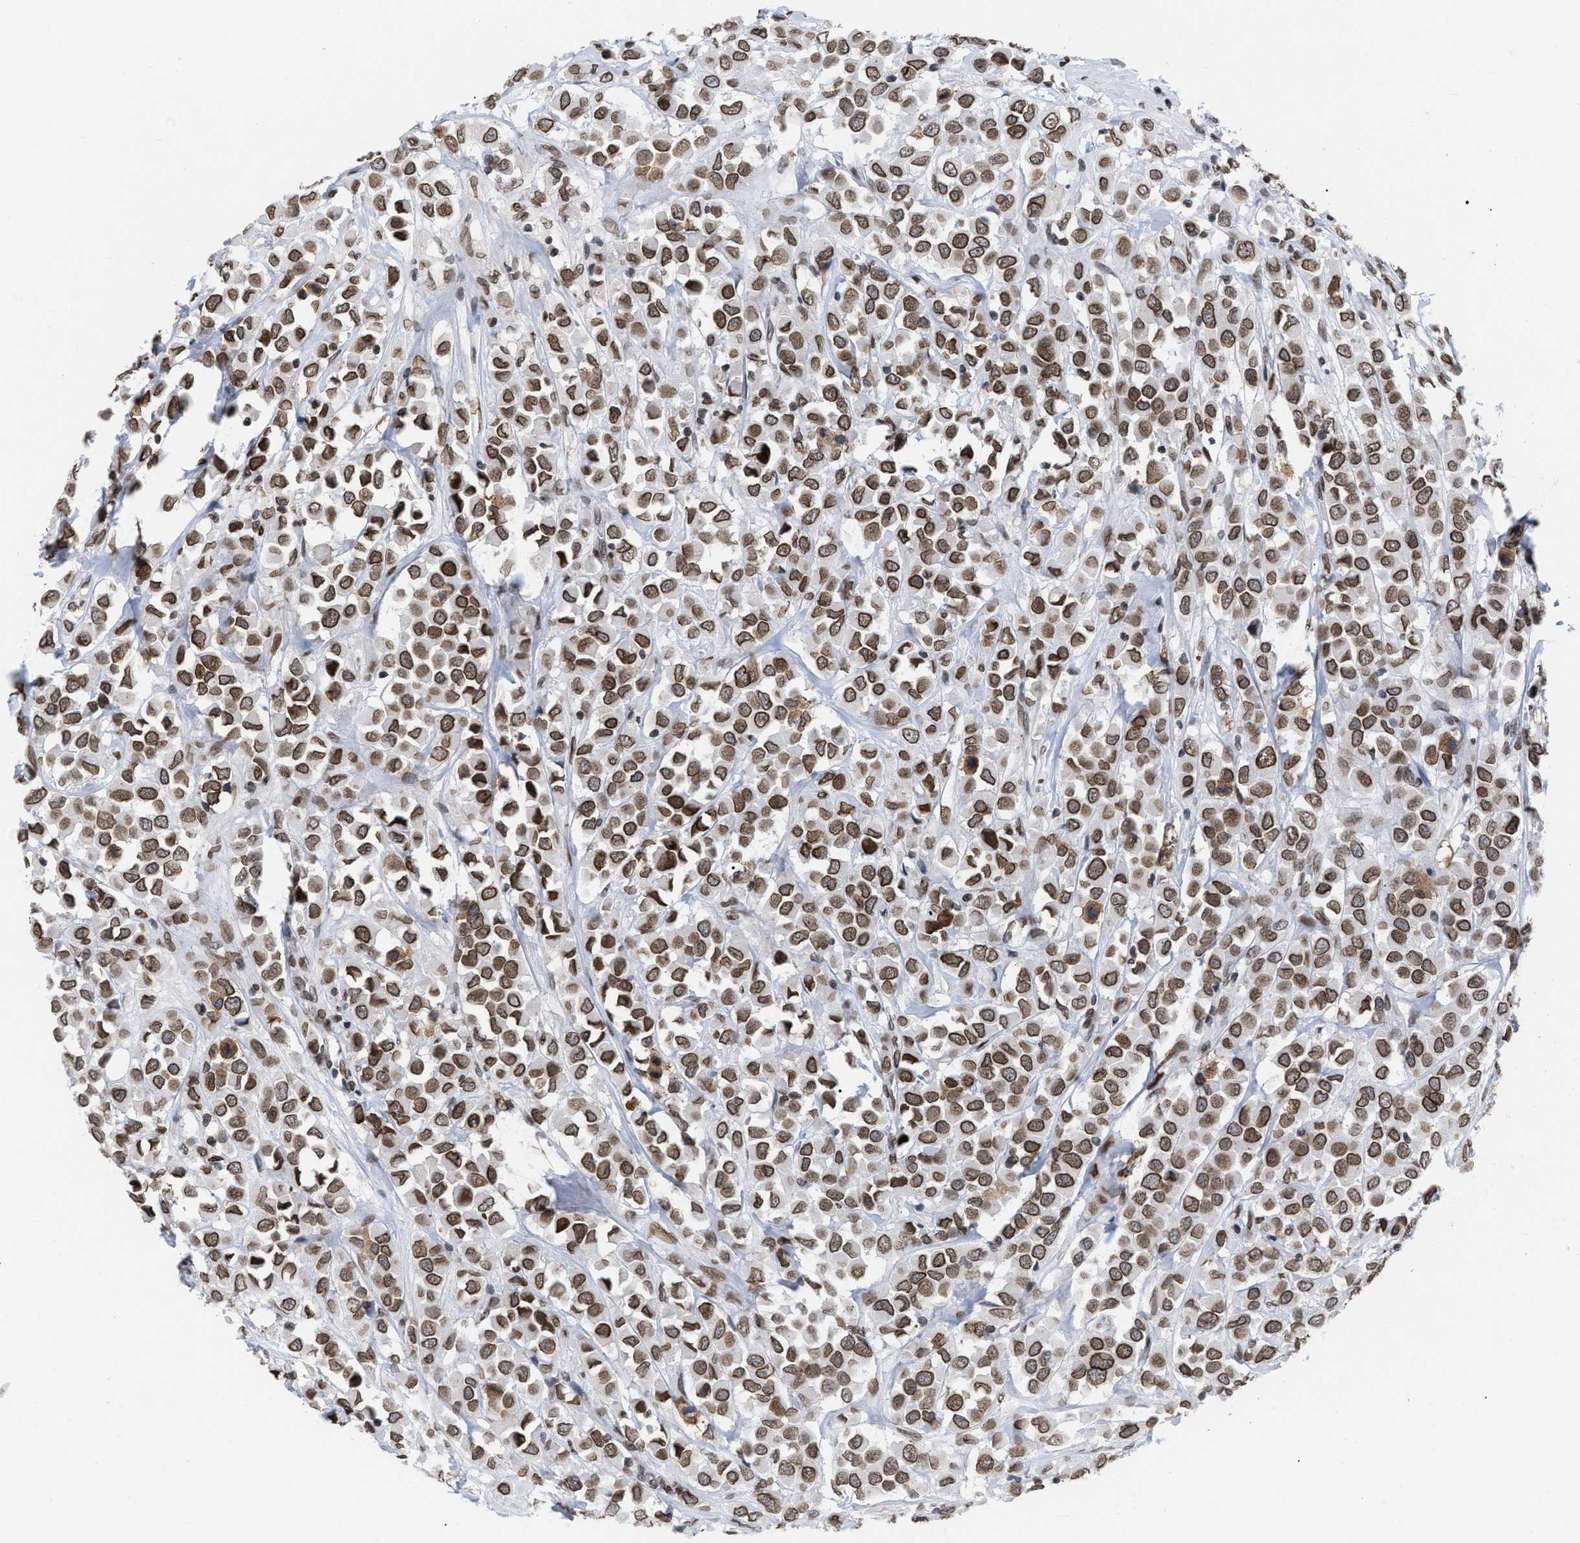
{"staining": {"intensity": "moderate", "quantity": ">75%", "location": "cytoplasmic/membranous,nuclear"}, "tissue": "breast cancer", "cell_type": "Tumor cells", "image_type": "cancer", "snomed": [{"axis": "morphology", "description": "Duct carcinoma"}, {"axis": "topography", "description": "Breast"}], "caption": "This is a micrograph of immunohistochemistry (IHC) staining of infiltrating ductal carcinoma (breast), which shows moderate expression in the cytoplasmic/membranous and nuclear of tumor cells.", "gene": "TPR", "patient": {"sex": "female", "age": 61}}